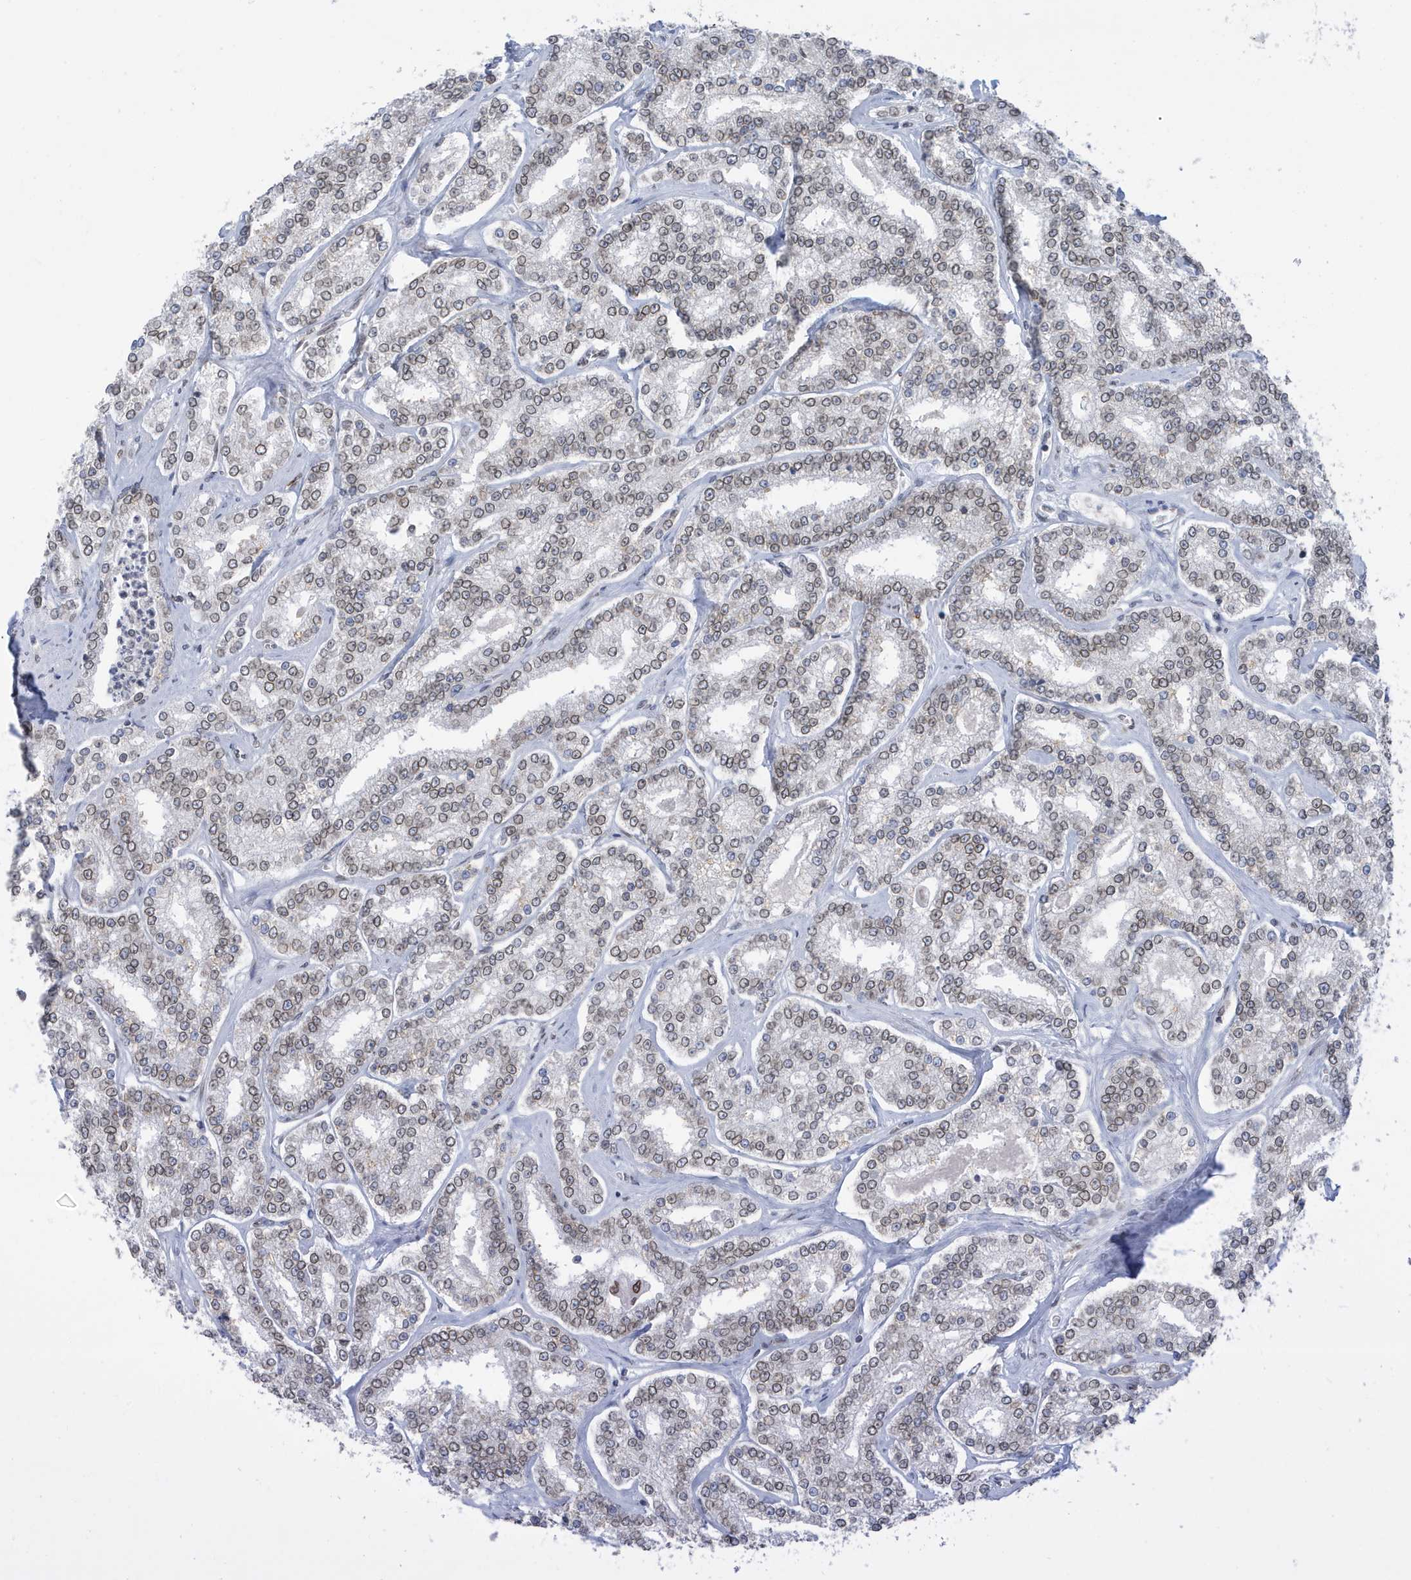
{"staining": {"intensity": "moderate", "quantity": ">75%", "location": "cytoplasmic/membranous,nuclear"}, "tissue": "prostate cancer", "cell_type": "Tumor cells", "image_type": "cancer", "snomed": [{"axis": "morphology", "description": "Normal tissue, NOS"}, {"axis": "morphology", "description": "Adenocarcinoma, High grade"}, {"axis": "topography", "description": "Prostate"}], "caption": "Prostate cancer (high-grade adenocarcinoma) was stained to show a protein in brown. There is medium levels of moderate cytoplasmic/membranous and nuclear positivity in approximately >75% of tumor cells. (Stains: DAB in brown, nuclei in blue, Microscopy: brightfield microscopy at high magnification).", "gene": "PCYT1A", "patient": {"sex": "male", "age": 83}}